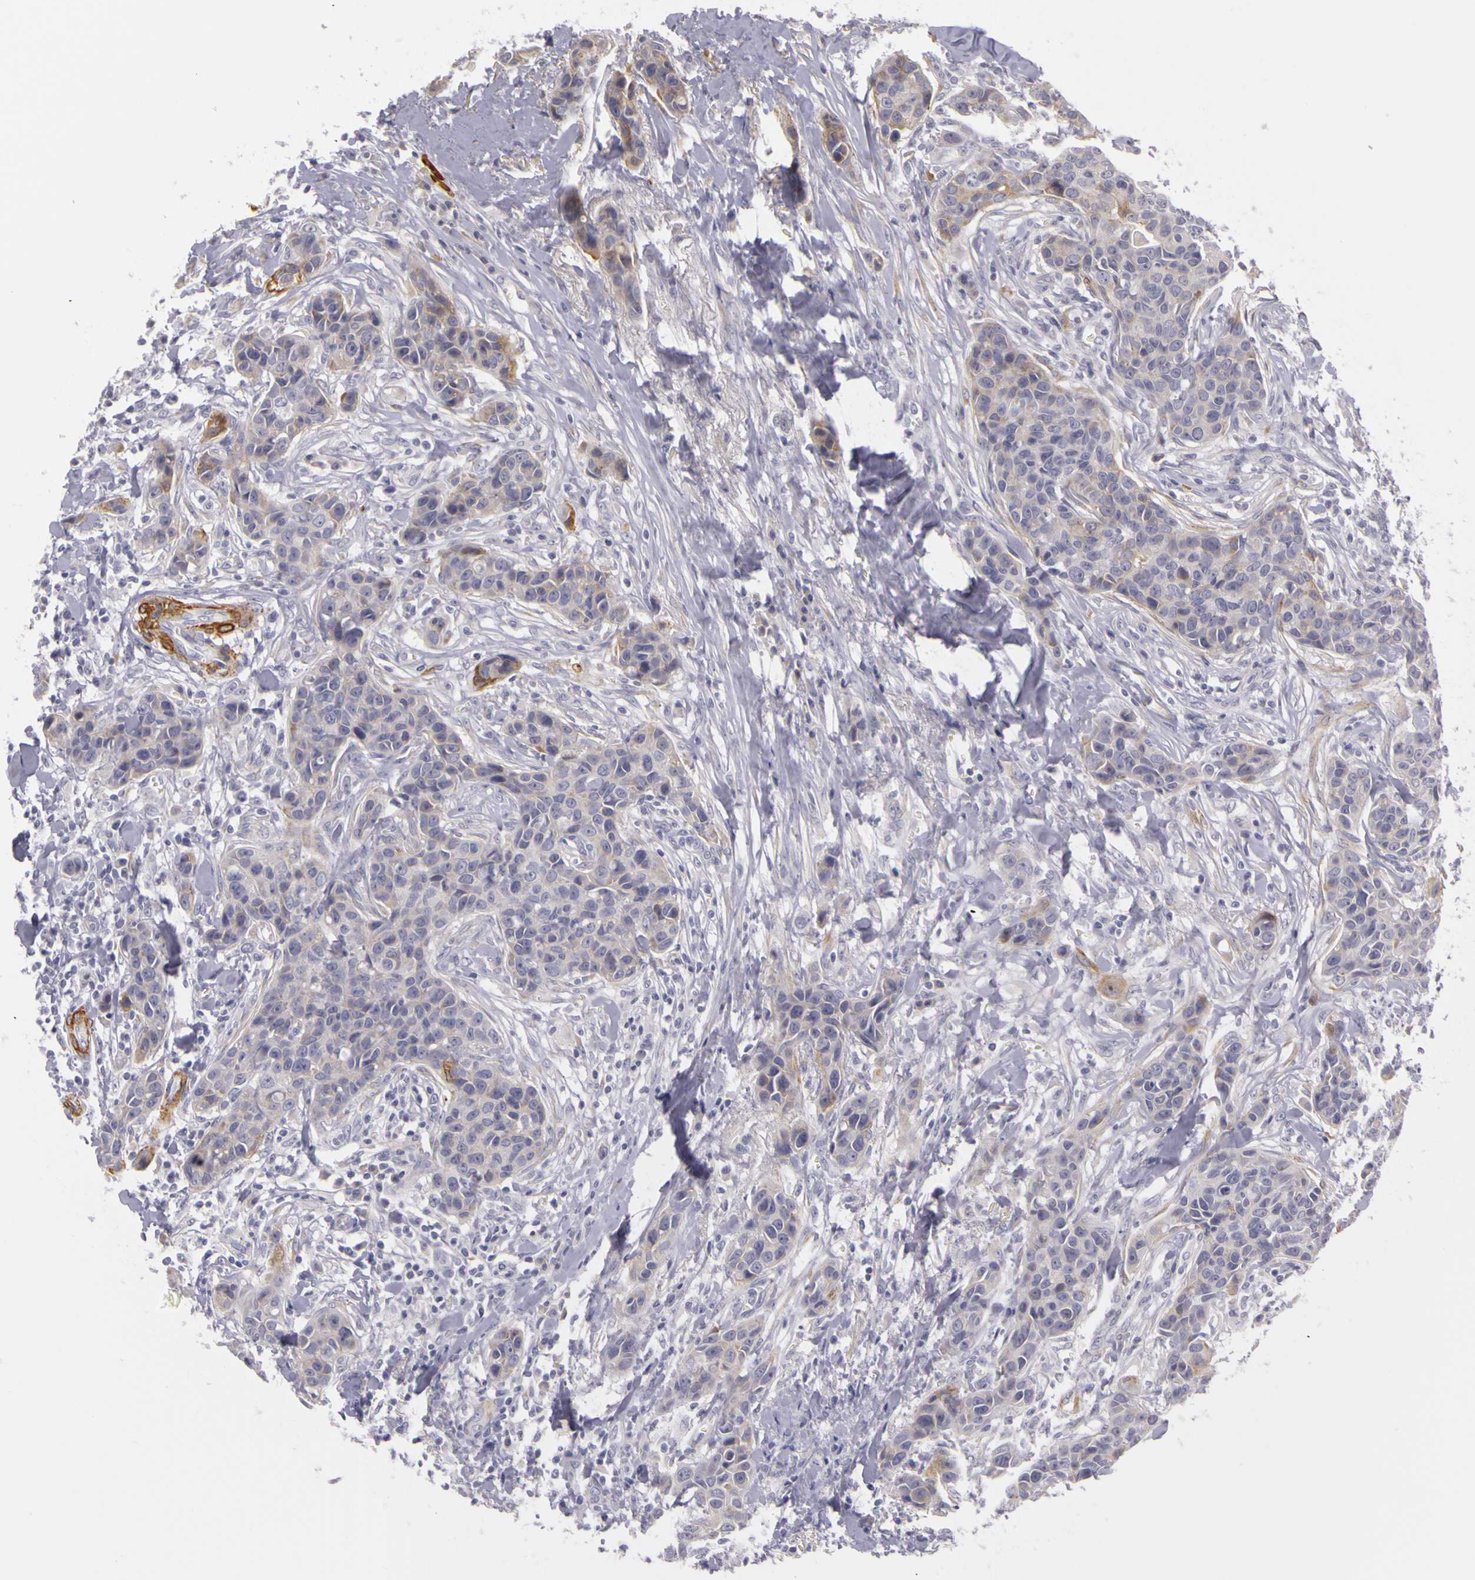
{"staining": {"intensity": "weak", "quantity": ">75%", "location": "cytoplasmic/membranous"}, "tissue": "breast cancer", "cell_type": "Tumor cells", "image_type": "cancer", "snomed": [{"axis": "morphology", "description": "Duct carcinoma"}, {"axis": "topography", "description": "Breast"}], "caption": "Immunohistochemistry (IHC) of breast cancer shows low levels of weak cytoplasmic/membranous staining in about >75% of tumor cells. (DAB (3,3'-diaminobenzidine) = brown stain, brightfield microscopy at high magnification).", "gene": "CNTN2", "patient": {"sex": "female", "age": 91}}